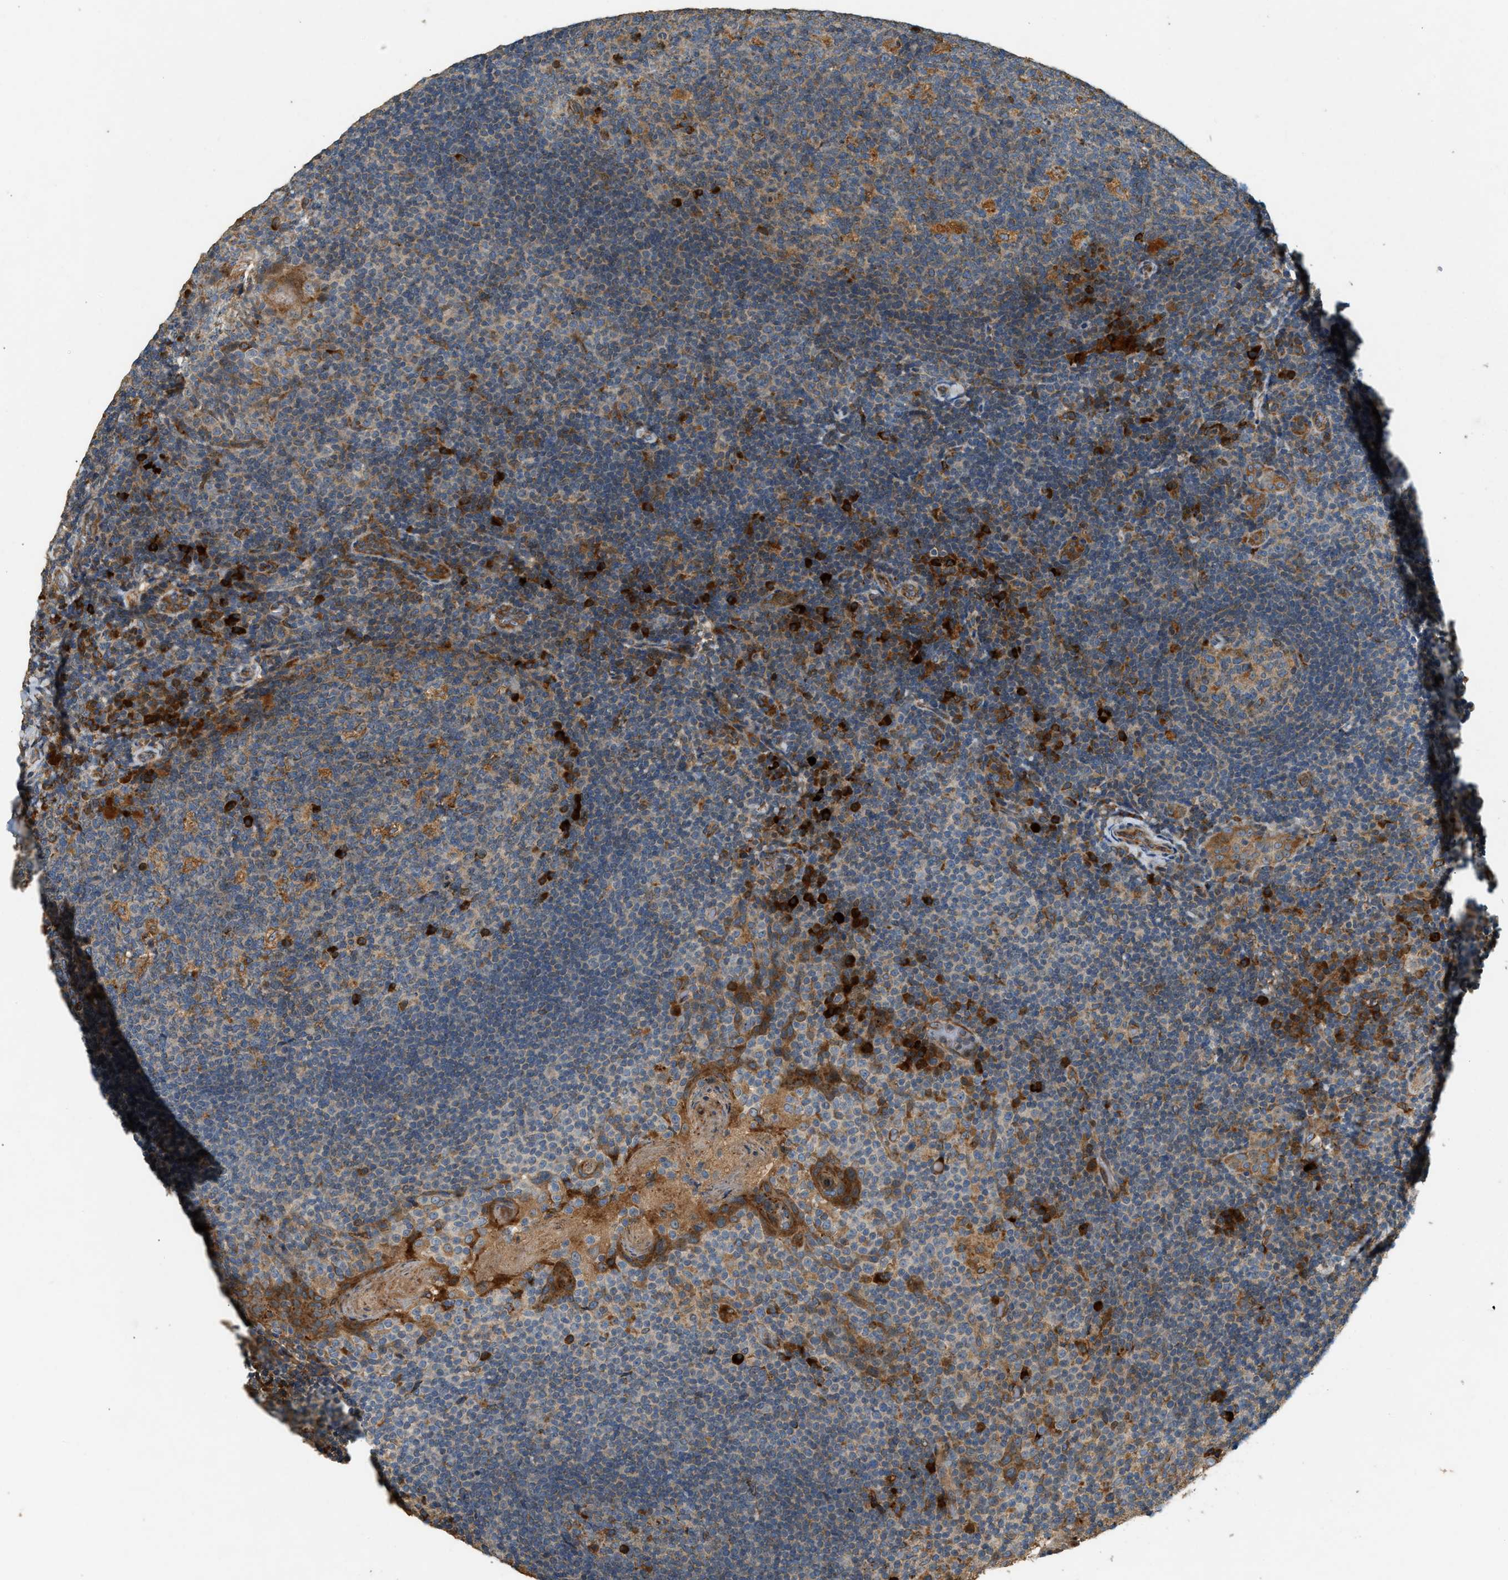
{"staining": {"intensity": "strong", "quantity": "<25%", "location": "cytoplasmic/membranous"}, "tissue": "tonsil", "cell_type": "Germinal center cells", "image_type": "normal", "snomed": [{"axis": "morphology", "description": "Normal tissue, NOS"}, {"axis": "topography", "description": "Tonsil"}], "caption": "Protein staining exhibits strong cytoplasmic/membranous expression in approximately <25% of germinal center cells in normal tonsil. (DAB (3,3'-diaminobenzidine) IHC, brown staining for protein, blue staining for nuclei).", "gene": "CTSB", "patient": {"sex": "male", "age": 17}}